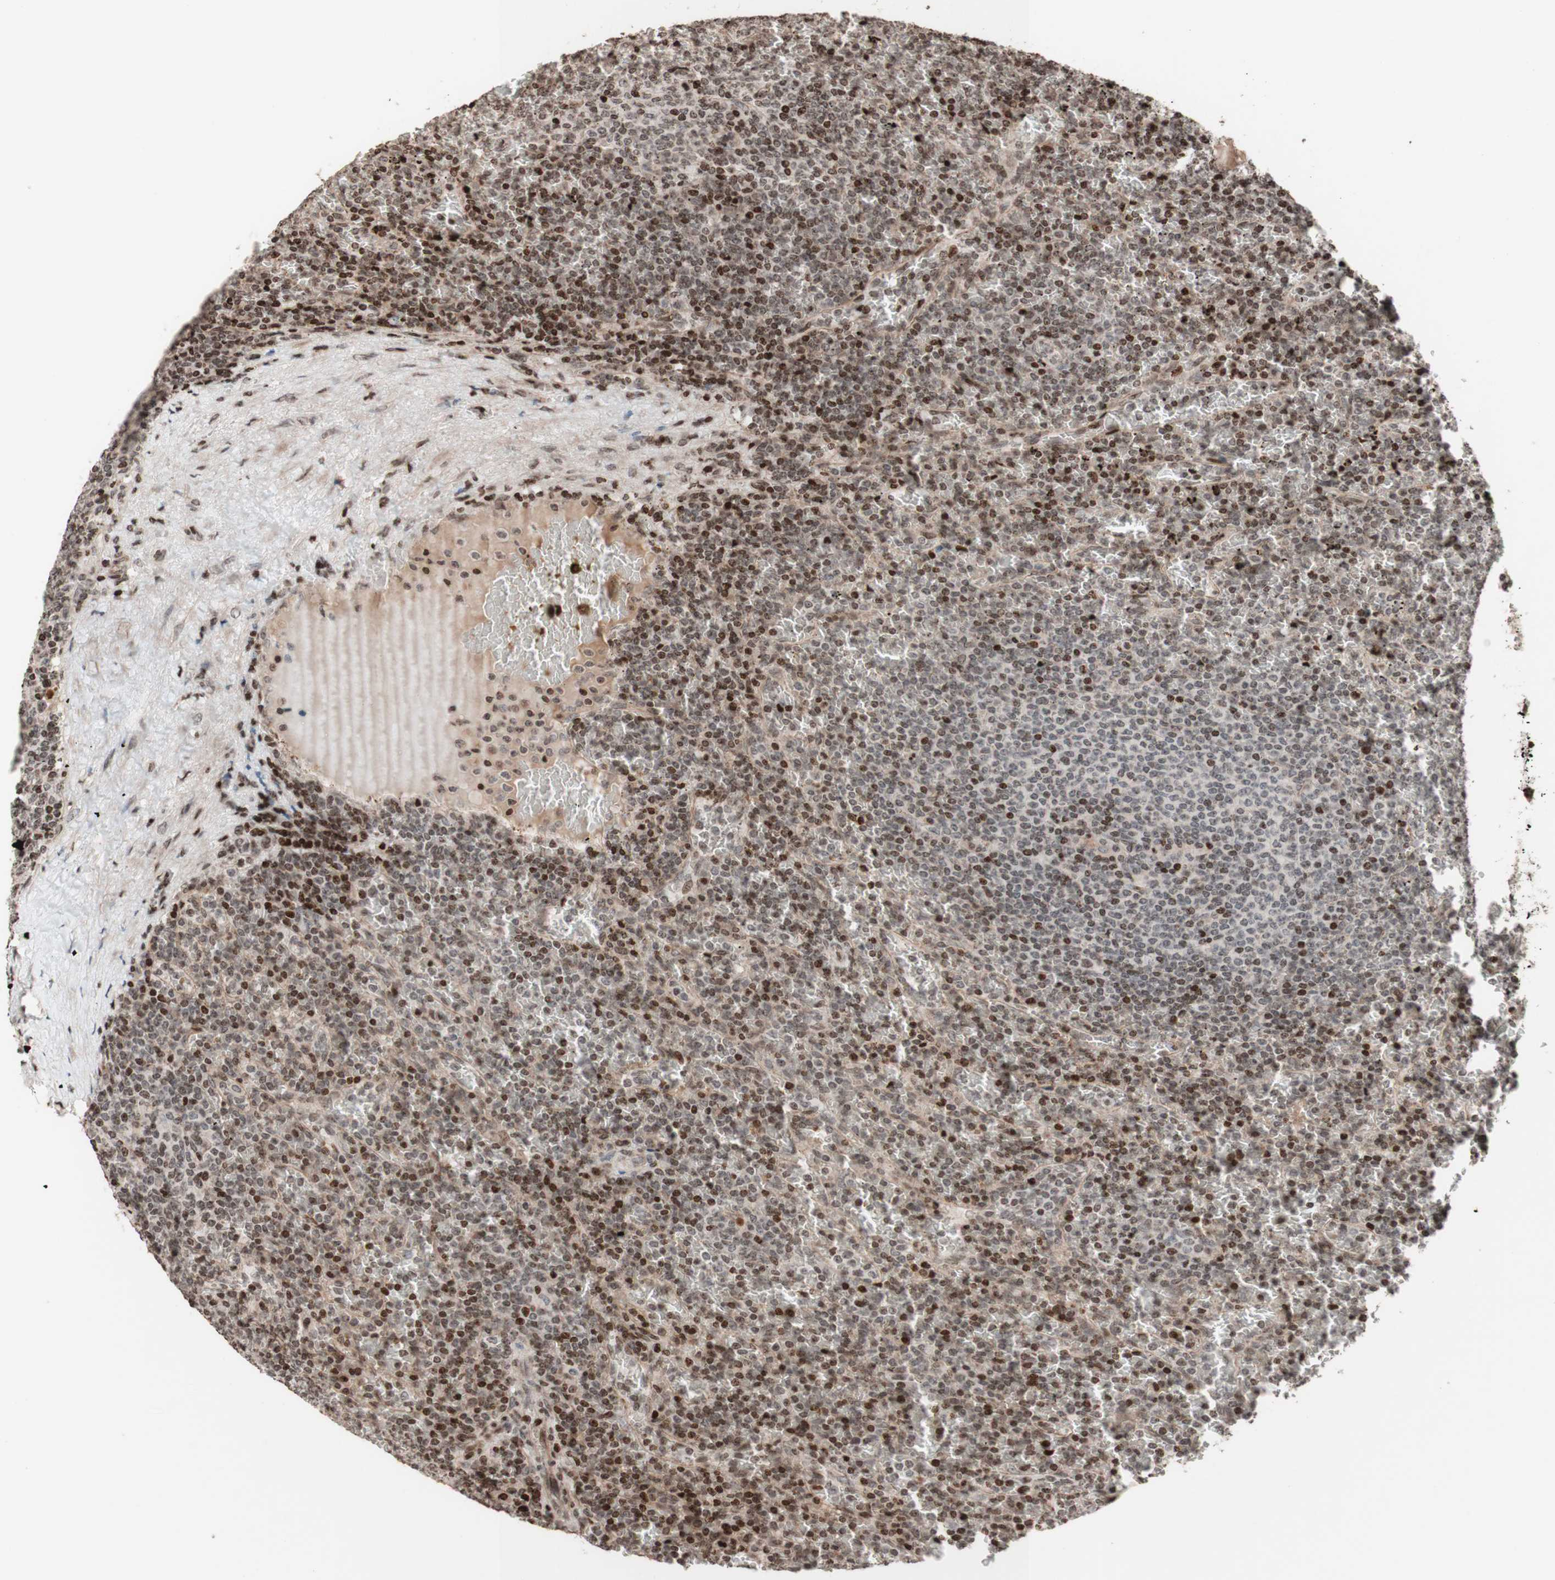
{"staining": {"intensity": "moderate", "quantity": "25%-75%", "location": "nuclear"}, "tissue": "lymphoma", "cell_type": "Tumor cells", "image_type": "cancer", "snomed": [{"axis": "morphology", "description": "Malignant lymphoma, non-Hodgkin's type, Low grade"}, {"axis": "topography", "description": "Spleen"}], "caption": "A brown stain shows moderate nuclear staining of a protein in lymphoma tumor cells.", "gene": "POLA1", "patient": {"sex": "female", "age": 77}}